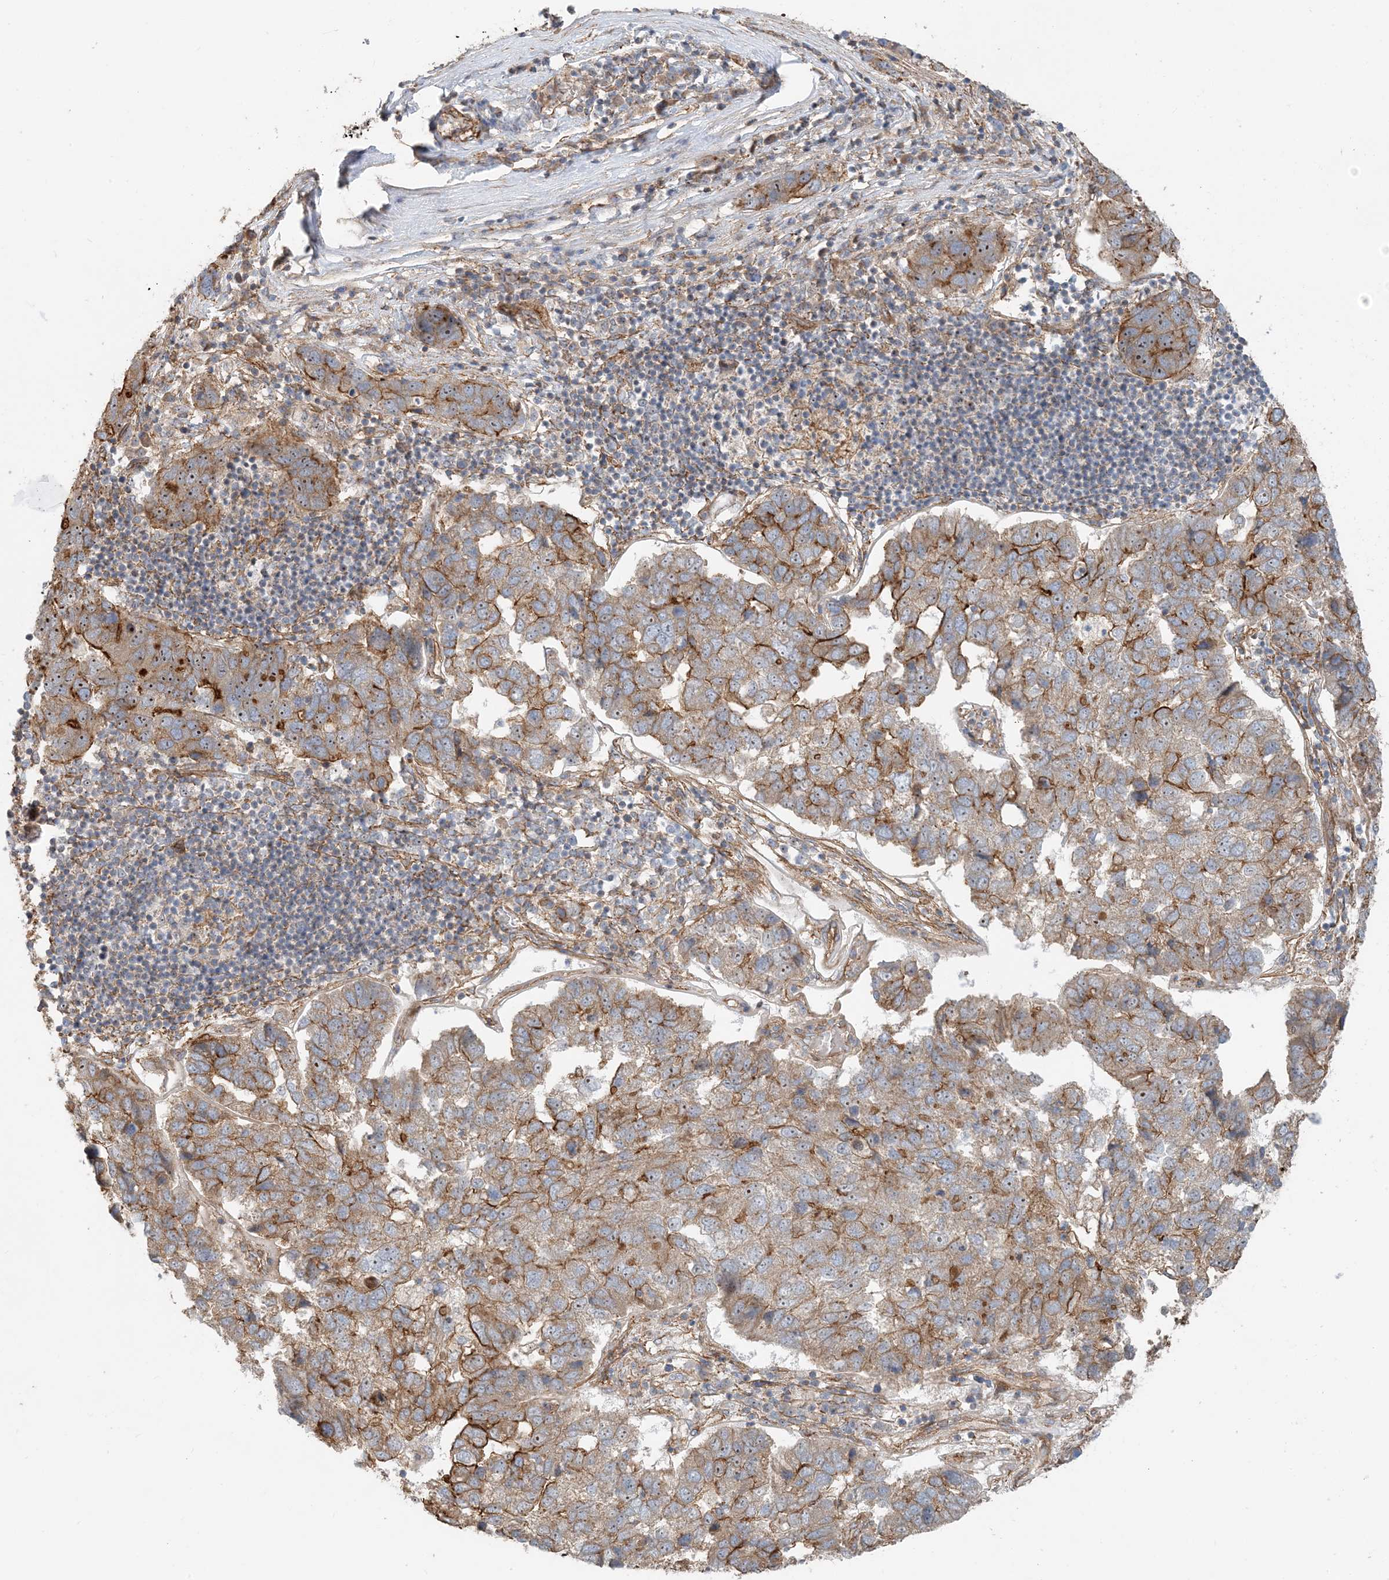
{"staining": {"intensity": "moderate", "quantity": "25%-75%", "location": "cytoplasmic/membranous"}, "tissue": "pancreatic cancer", "cell_type": "Tumor cells", "image_type": "cancer", "snomed": [{"axis": "morphology", "description": "Adenocarcinoma, NOS"}, {"axis": "topography", "description": "Pancreas"}], "caption": "A medium amount of moderate cytoplasmic/membranous expression is present in approximately 25%-75% of tumor cells in pancreatic cancer tissue.", "gene": "MYL5", "patient": {"sex": "female", "age": 61}}